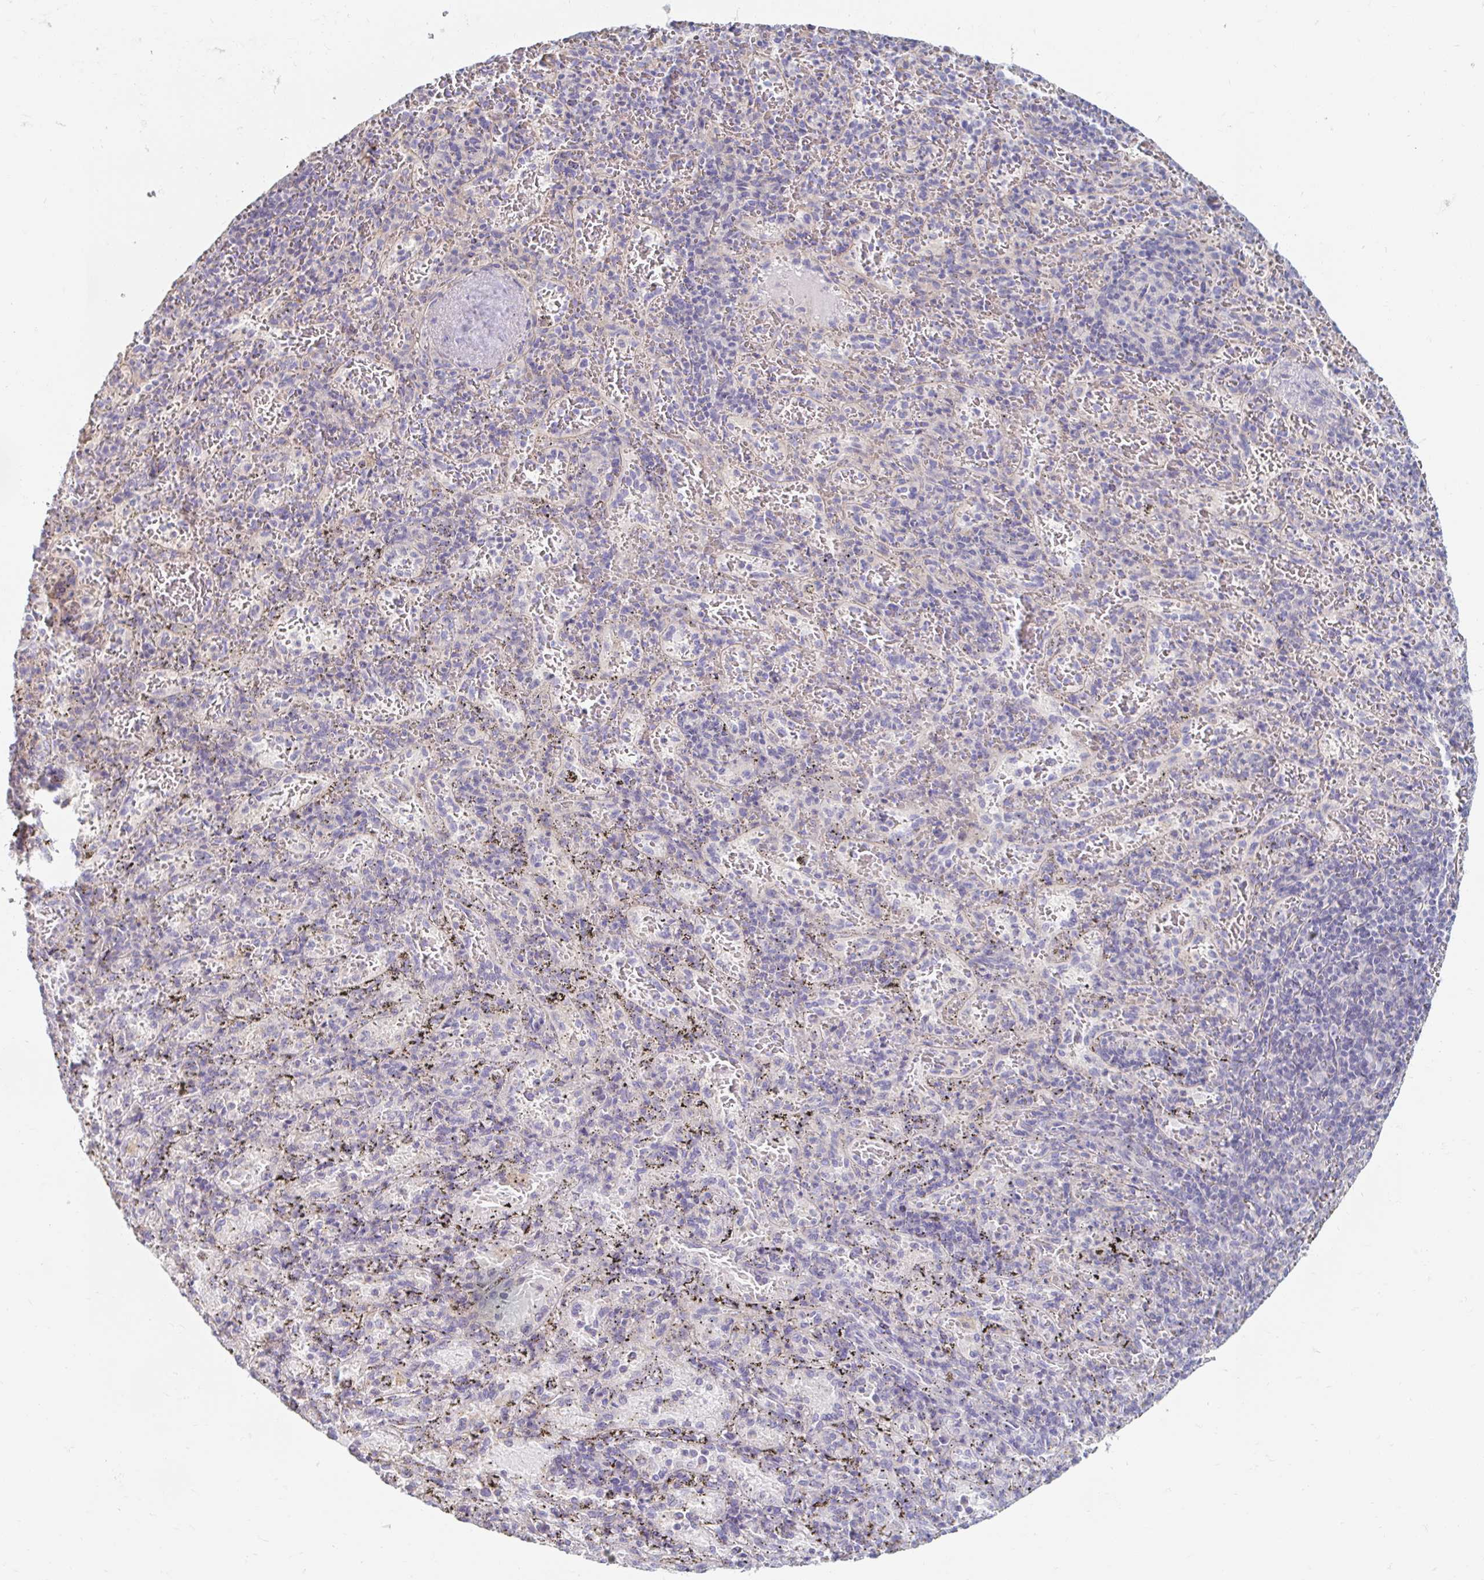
{"staining": {"intensity": "strong", "quantity": "<25%", "location": "cytoplasmic/membranous"}, "tissue": "spleen", "cell_type": "Cells in red pulp", "image_type": "normal", "snomed": [{"axis": "morphology", "description": "Normal tissue, NOS"}, {"axis": "topography", "description": "Spleen"}], "caption": "Immunohistochemistry of unremarkable human spleen reveals medium levels of strong cytoplasmic/membranous expression in approximately <25% of cells in red pulp. The staining was performed using DAB to visualize the protein expression in brown, while the nuclei were stained in blue with hematoxylin (Magnification: 20x).", "gene": "MYLK2", "patient": {"sex": "male", "age": 57}}